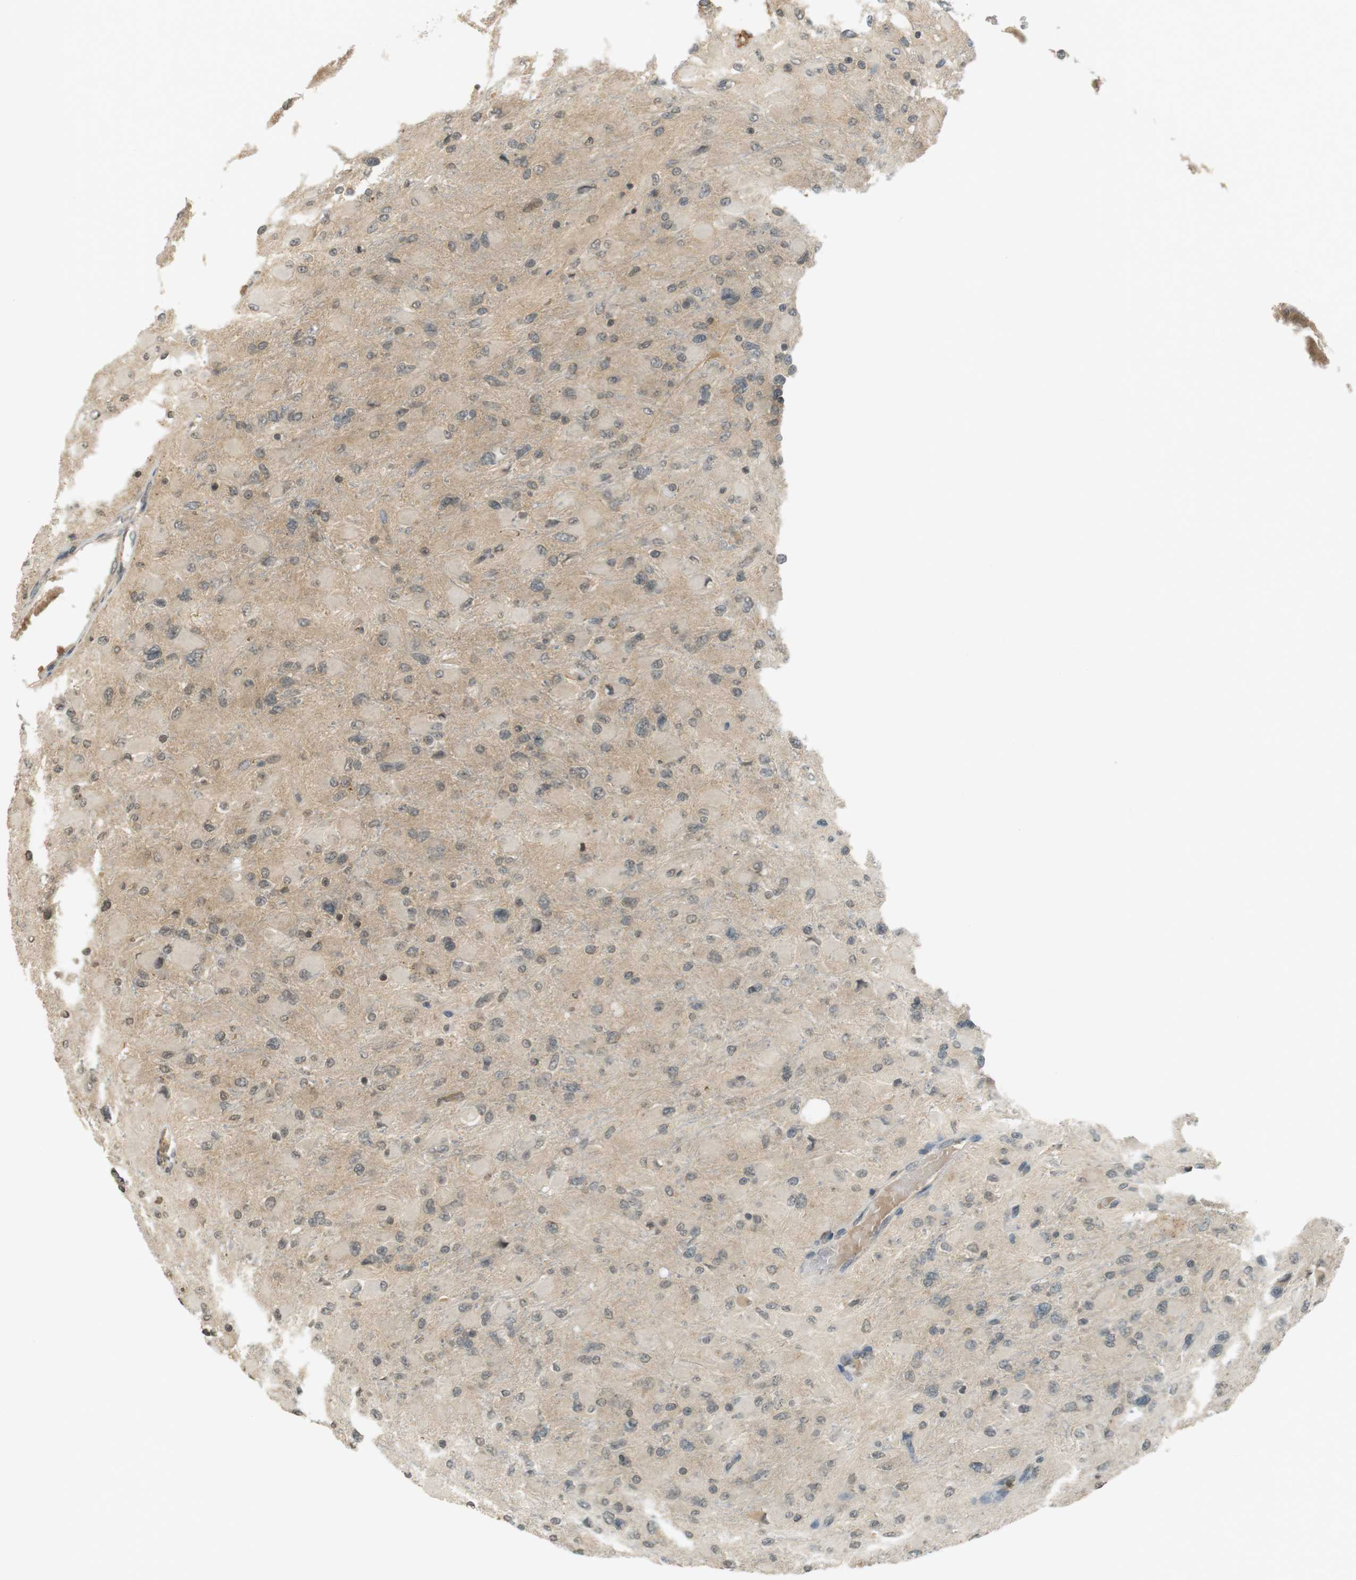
{"staining": {"intensity": "weak", "quantity": "<25%", "location": "nuclear"}, "tissue": "glioma", "cell_type": "Tumor cells", "image_type": "cancer", "snomed": [{"axis": "morphology", "description": "Glioma, malignant, High grade"}, {"axis": "topography", "description": "Cerebral cortex"}], "caption": "Immunohistochemistry micrograph of glioma stained for a protein (brown), which demonstrates no expression in tumor cells. (DAB (3,3'-diaminobenzidine) IHC visualized using brightfield microscopy, high magnification).", "gene": "SRR", "patient": {"sex": "female", "age": 36}}